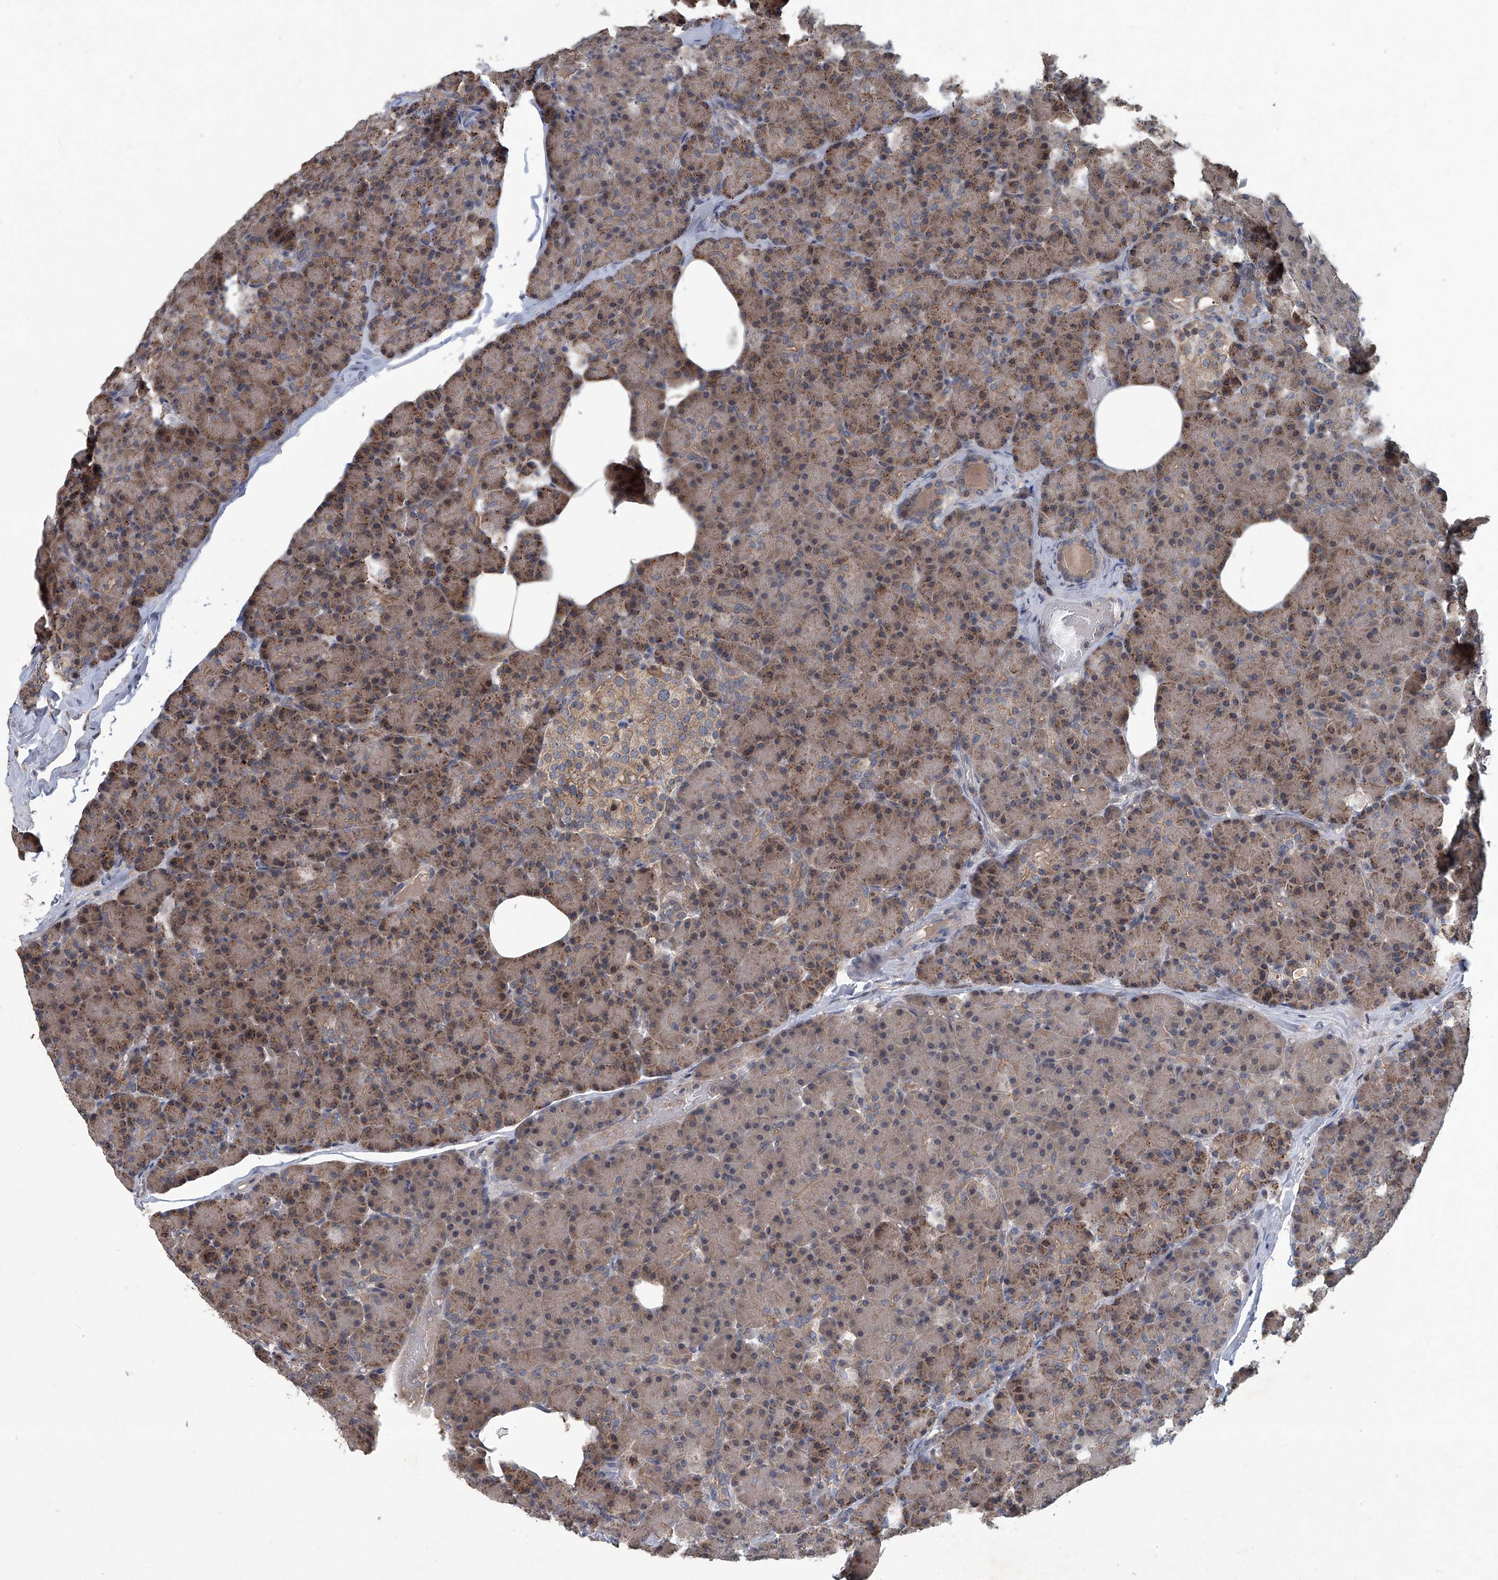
{"staining": {"intensity": "moderate", "quantity": ">75%", "location": "cytoplasmic/membranous"}, "tissue": "pancreas", "cell_type": "Exocrine glandular cells", "image_type": "normal", "snomed": [{"axis": "morphology", "description": "Normal tissue, NOS"}, {"axis": "topography", "description": "Pancreas"}], "caption": "Moderate cytoplasmic/membranous expression for a protein is seen in approximately >75% of exocrine glandular cells of benign pancreas using immunohistochemistry.", "gene": "ANKRD34A", "patient": {"sex": "female", "age": 43}}